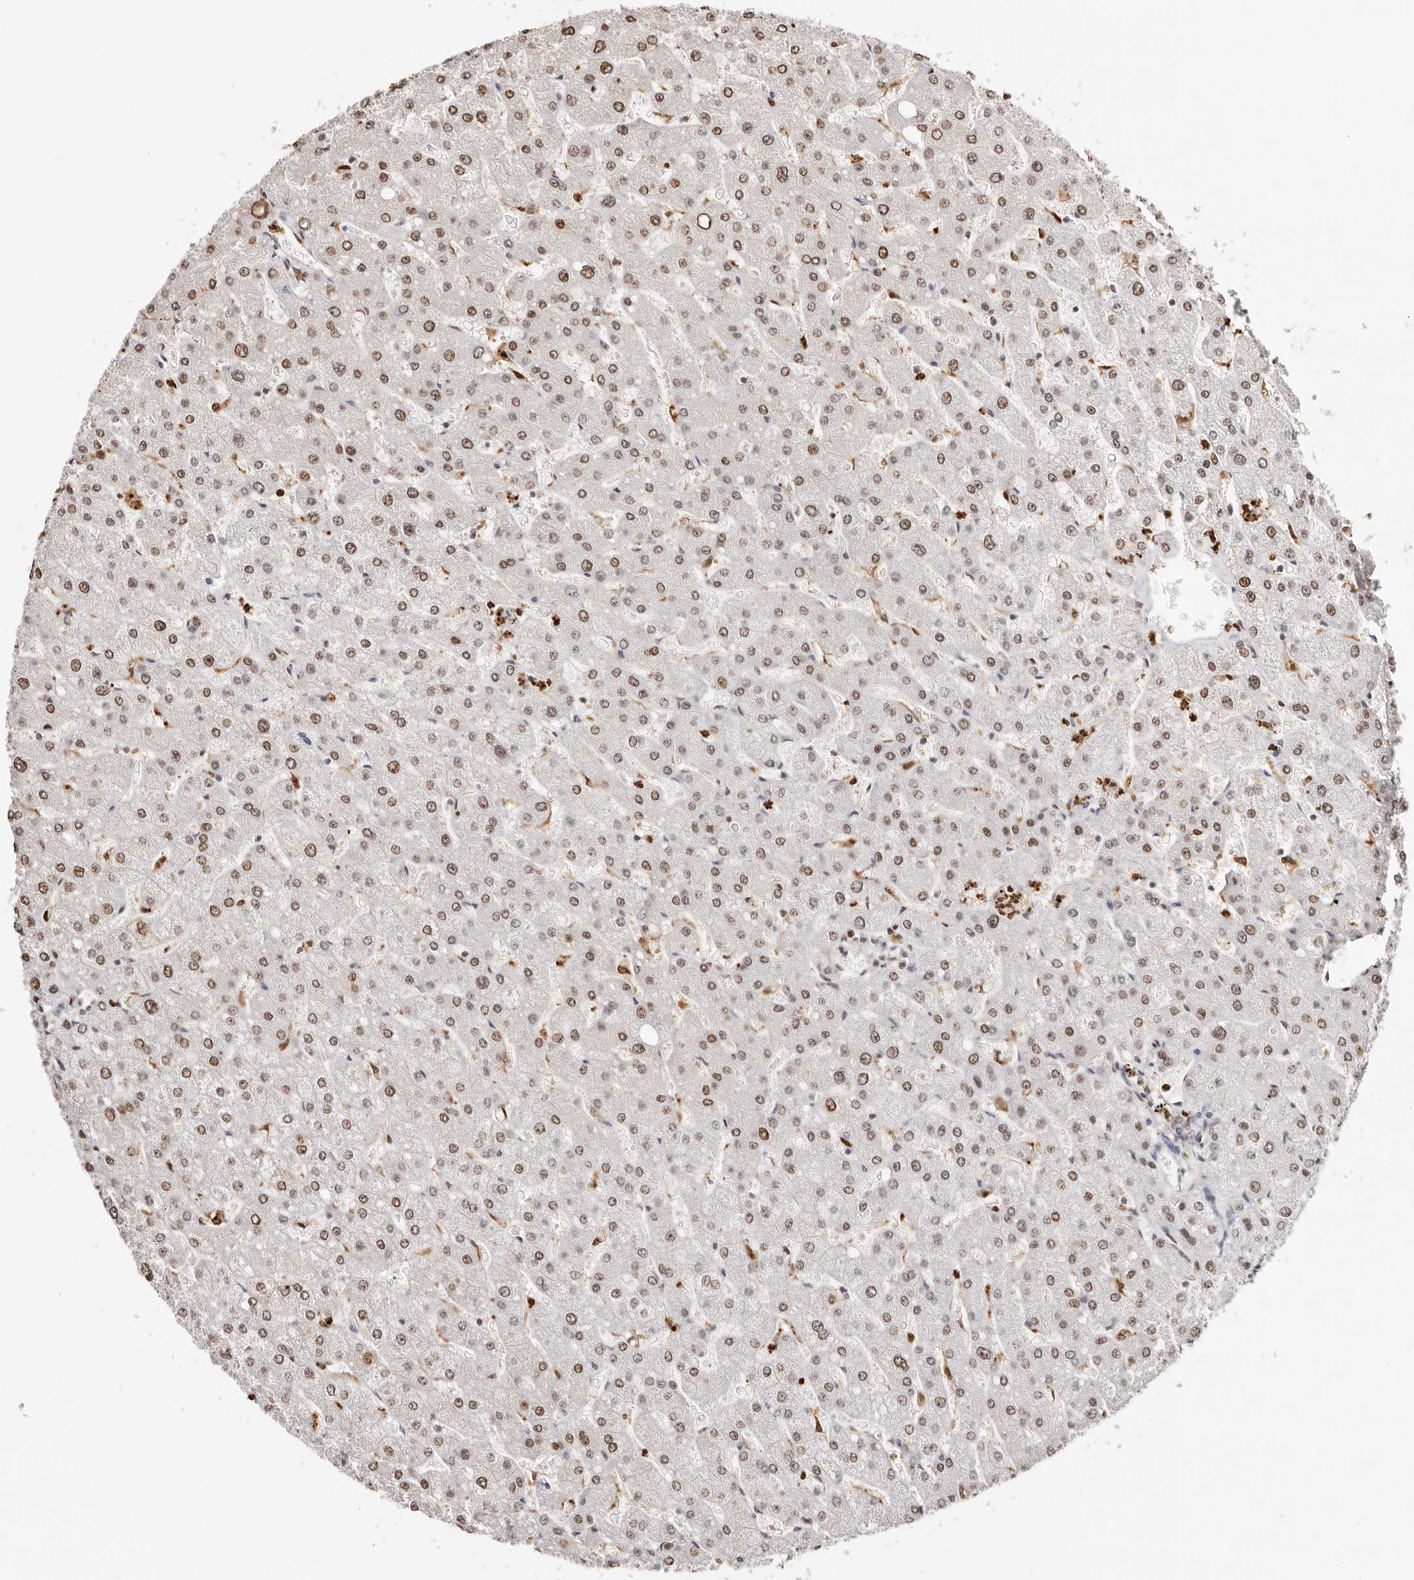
{"staining": {"intensity": "moderate", "quantity": "25%-75%", "location": "nuclear"}, "tissue": "liver", "cell_type": "Cholangiocytes", "image_type": "normal", "snomed": [{"axis": "morphology", "description": "Normal tissue, NOS"}, {"axis": "topography", "description": "Liver"}], "caption": "Unremarkable liver was stained to show a protein in brown. There is medium levels of moderate nuclear expression in about 25%-75% of cholangiocytes.", "gene": "TKT", "patient": {"sex": "male", "age": 55}}